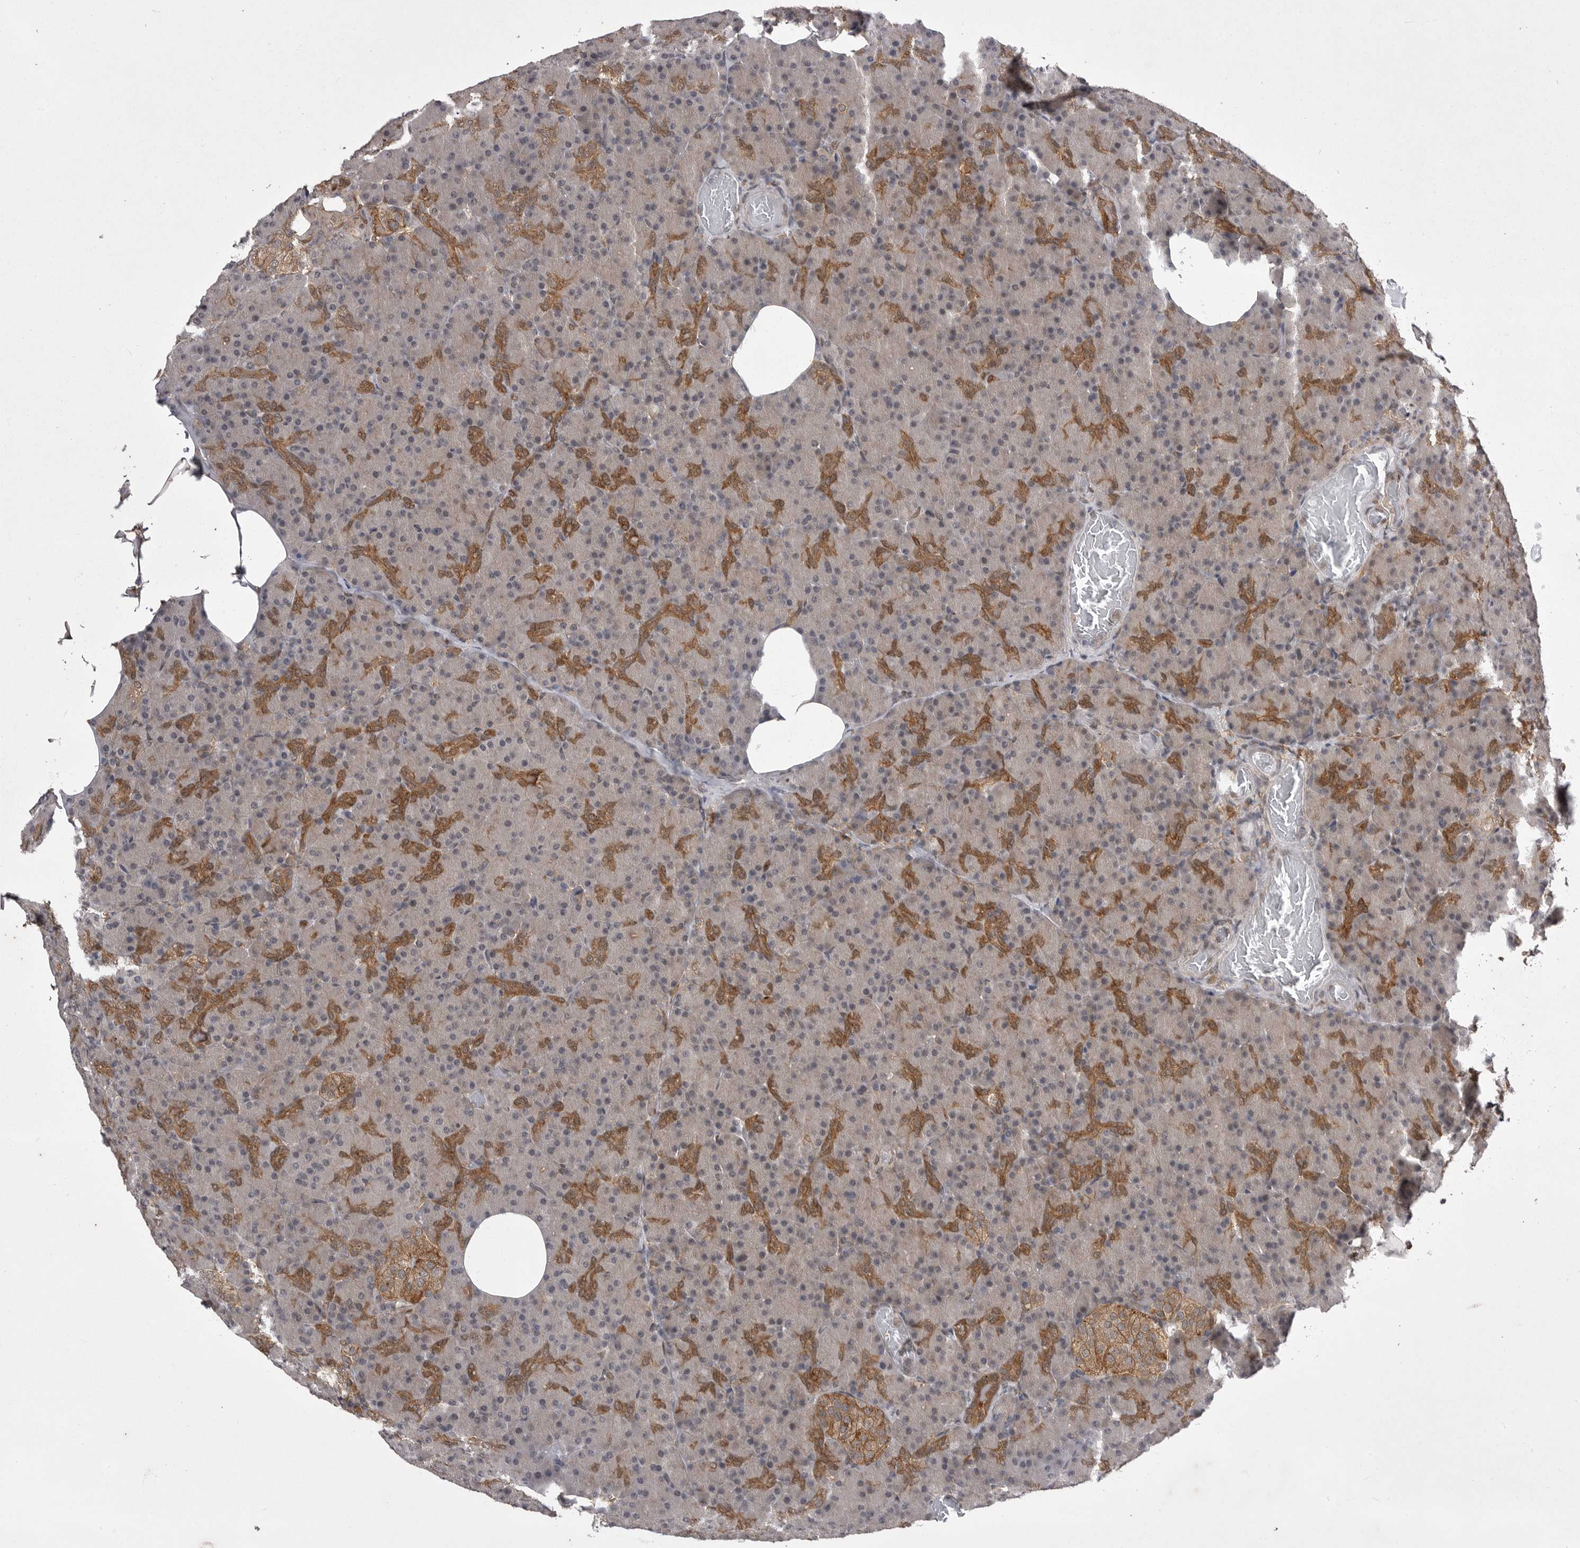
{"staining": {"intensity": "moderate", "quantity": "25%-75%", "location": "cytoplasmic/membranous"}, "tissue": "pancreas", "cell_type": "Exocrine glandular cells", "image_type": "normal", "snomed": [{"axis": "morphology", "description": "Normal tissue, NOS"}, {"axis": "topography", "description": "Pancreas"}], "caption": "Immunohistochemical staining of unremarkable pancreas displays moderate cytoplasmic/membranous protein staining in about 25%-75% of exocrine glandular cells. (DAB (3,3'-diaminobenzidine) IHC with brightfield microscopy, high magnification).", "gene": "ABL1", "patient": {"sex": "female", "age": 43}}